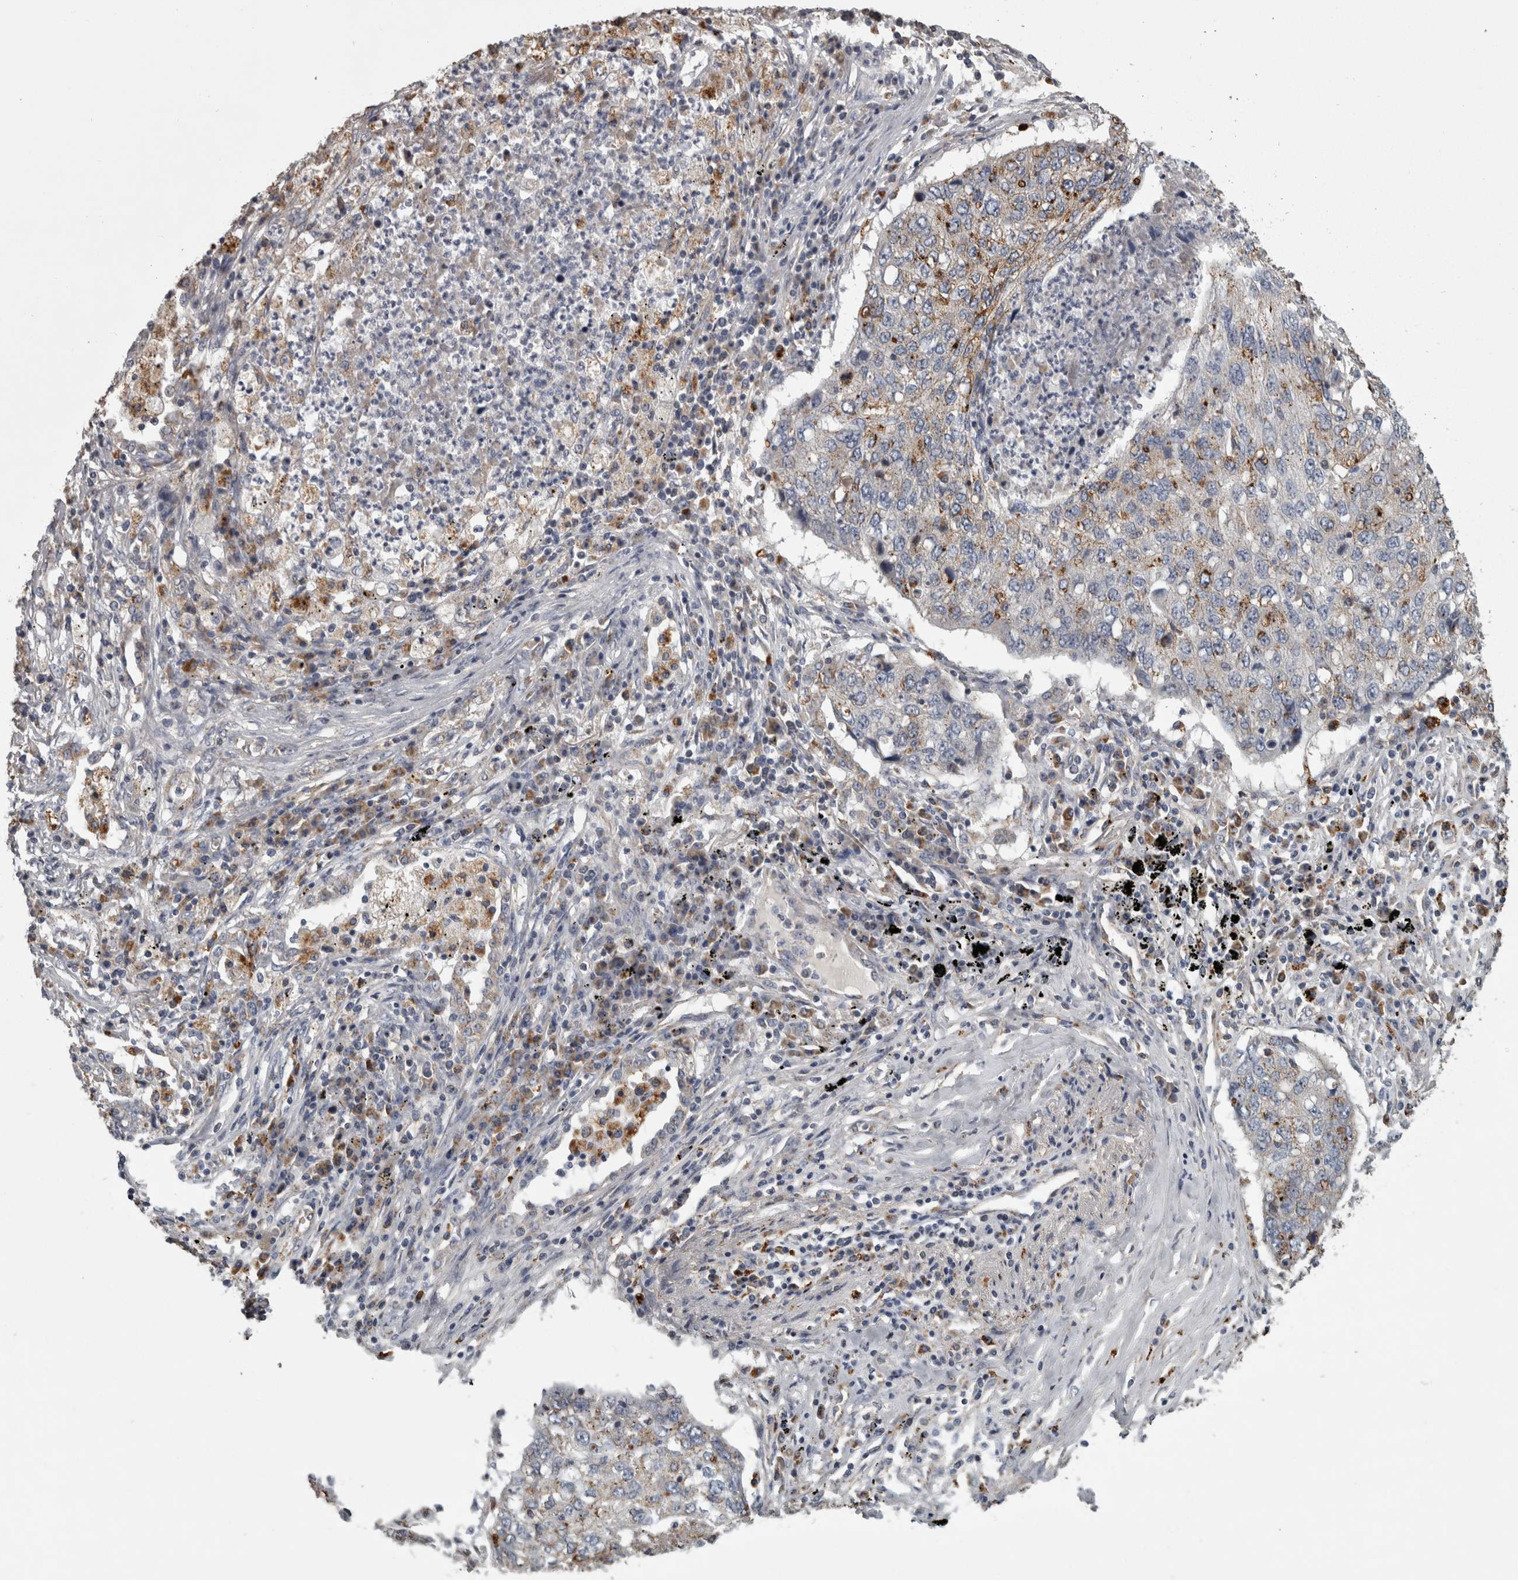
{"staining": {"intensity": "weak", "quantity": "25%-75%", "location": "cytoplasmic/membranous"}, "tissue": "lung cancer", "cell_type": "Tumor cells", "image_type": "cancer", "snomed": [{"axis": "morphology", "description": "Squamous cell carcinoma, NOS"}, {"axis": "topography", "description": "Lung"}], "caption": "Squamous cell carcinoma (lung) was stained to show a protein in brown. There is low levels of weak cytoplasmic/membranous staining in about 25%-75% of tumor cells.", "gene": "FRK", "patient": {"sex": "female", "age": 63}}